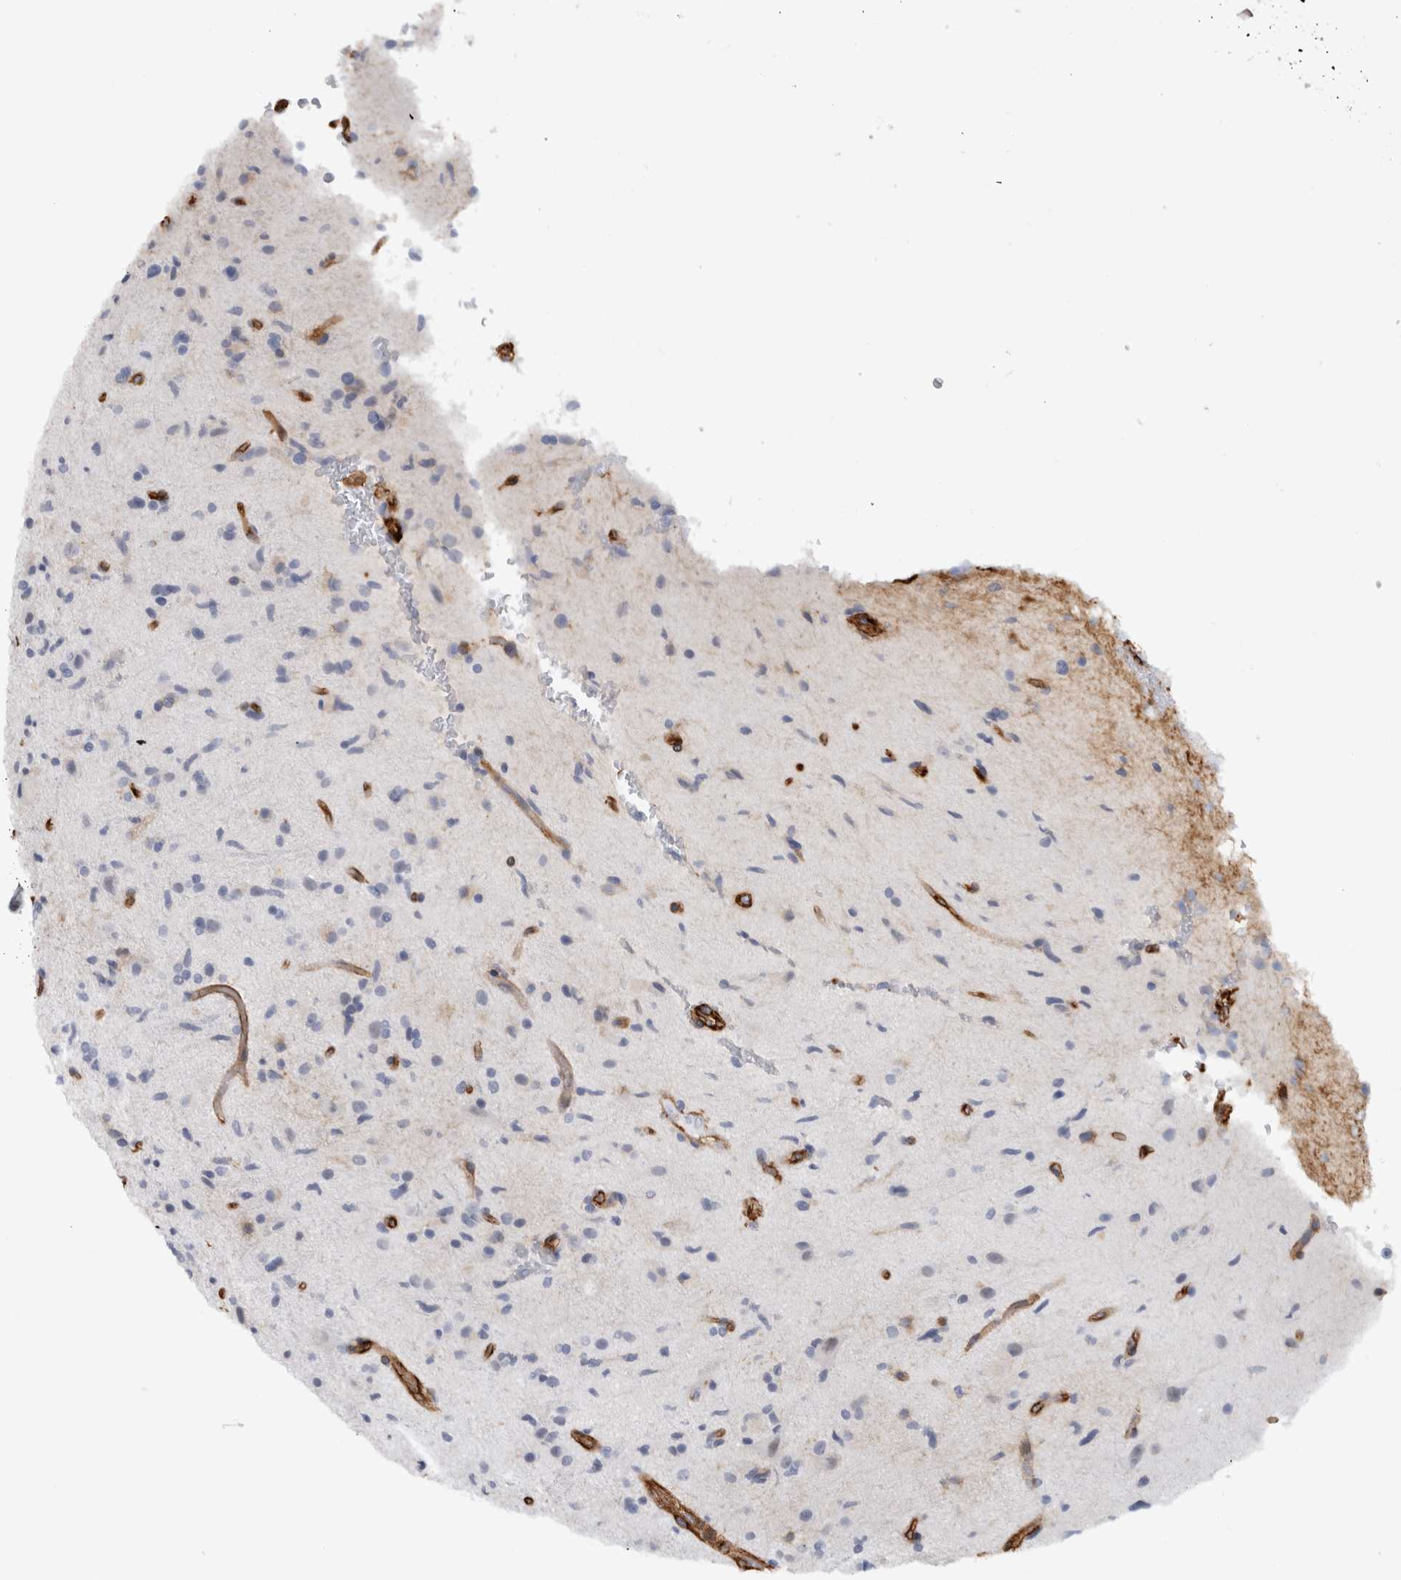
{"staining": {"intensity": "negative", "quantity": "none", "location": "none"}, "tissue": "glioma", "cell_type": "Tumor cells", "image_type": "cancer", "snomed": [{"axis": "morphology", "description": "Glioma, malignant, High grade"}, {"axis": "topography", "description": "Brain"}], "caption": "Immunohistochemistry histopathology image of neoplastic tissue: human malignant glioma (high-grade) stained with DAB demonstrates no significant protein expression in tumor cells.", "gene": "AHNAK", "patient": {"sex": "male", "age": 72}}